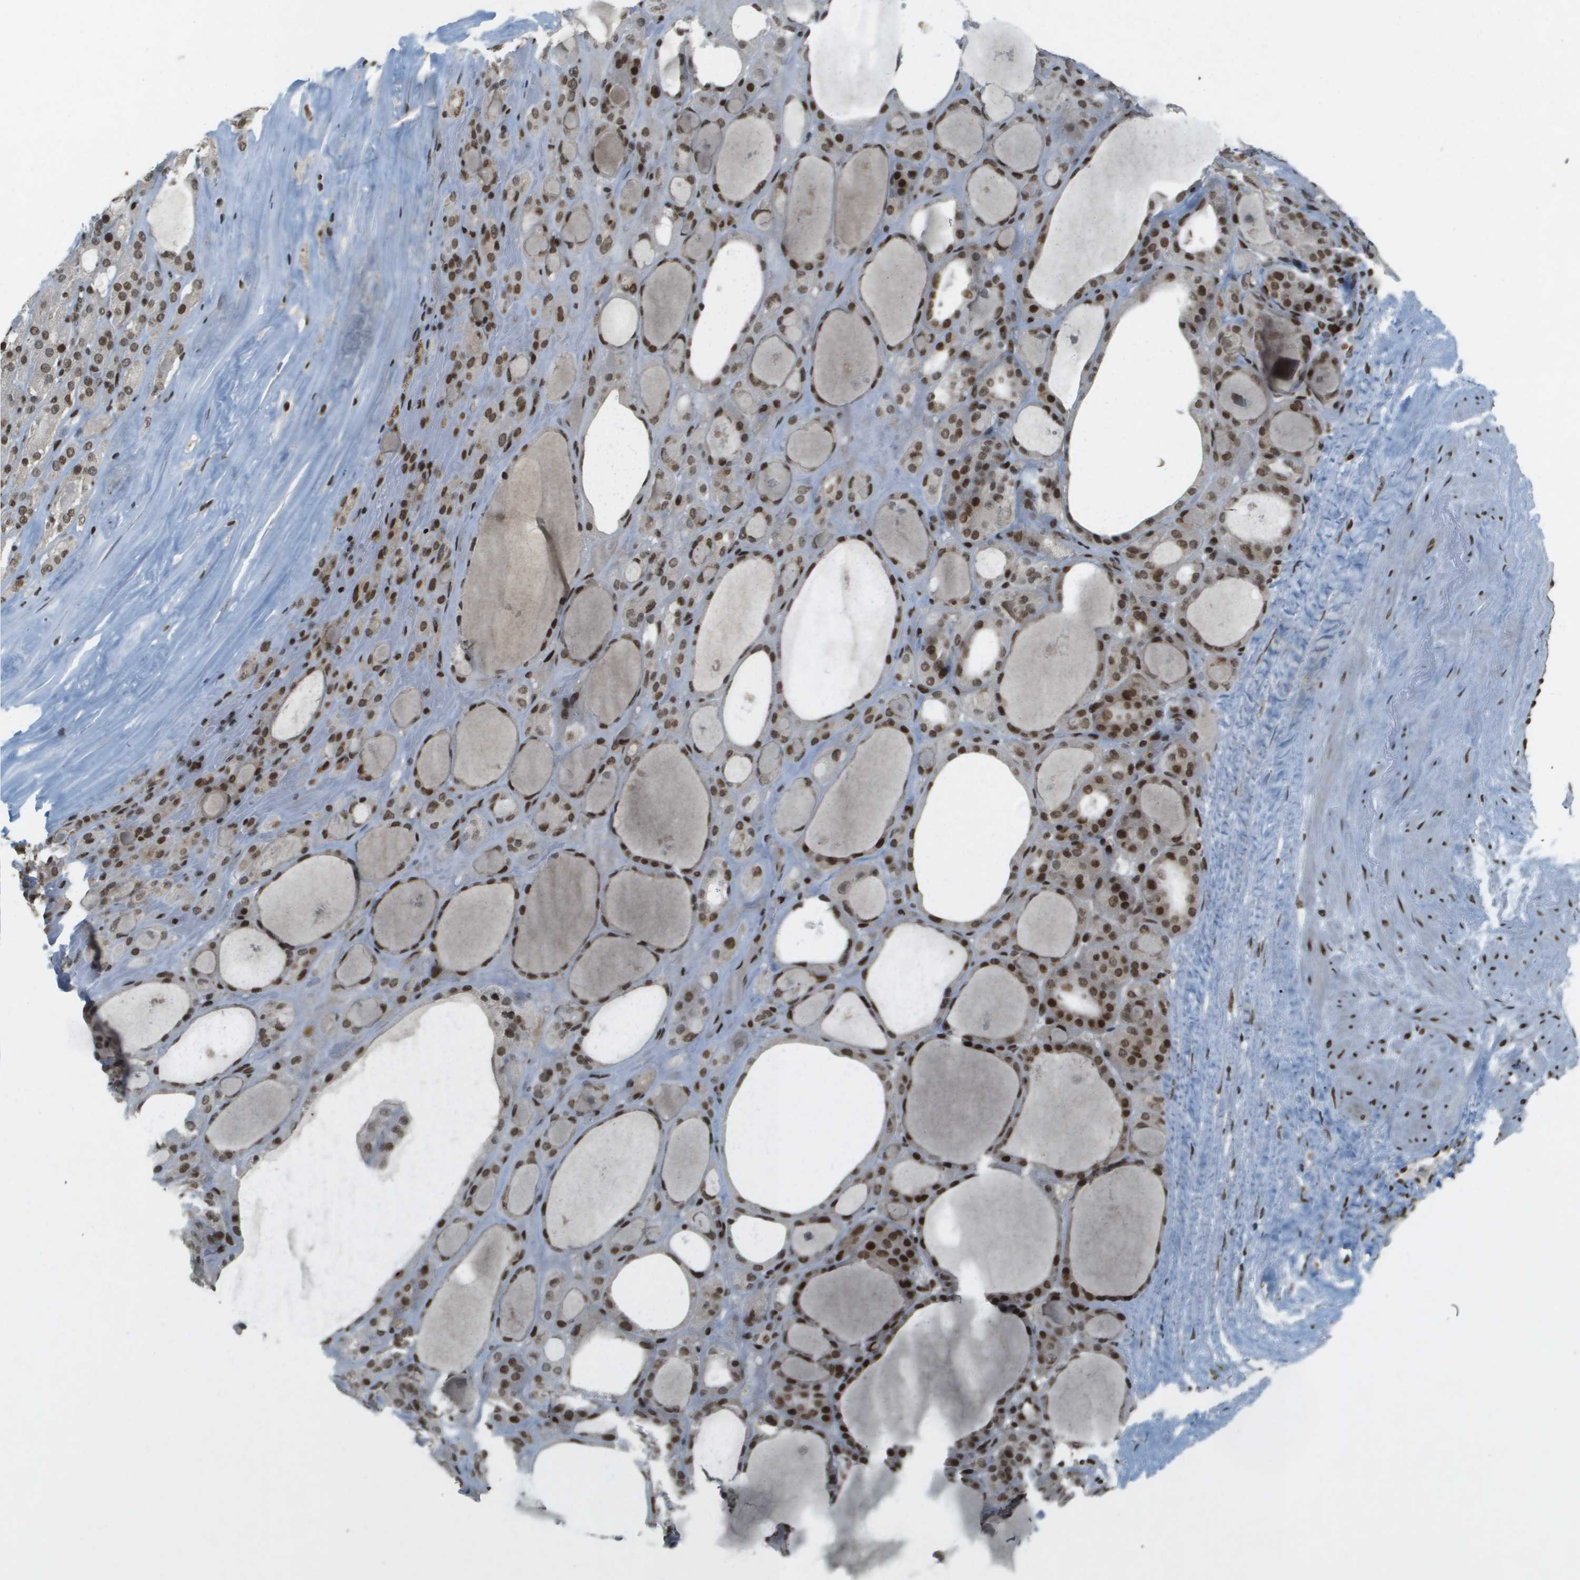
{"staining": {"intensity": "strong", "quantity": ">75%", "location": "nuclear"}, "tissue": "thyroid gland", "cell_type": "Glandular cells", "image_type": "normal", "snomed": [{"axis": "morphology", "description": "Normal tissue, NOS"}, {"axis": "morphology", "description": "Carcinoma, NOS"}, {"axis": "topography", "description": "Thyroid gland"}], "caption": "Immunohistochemistry (IHC) photomicrograph of normal human thyroid gland stained for a protein (brown), which exhibits high levels of strong nuclear positivity in about >75% of glandular cells.", "gene": "IRF7", "patient": {"sex": "female", "age": 86}}